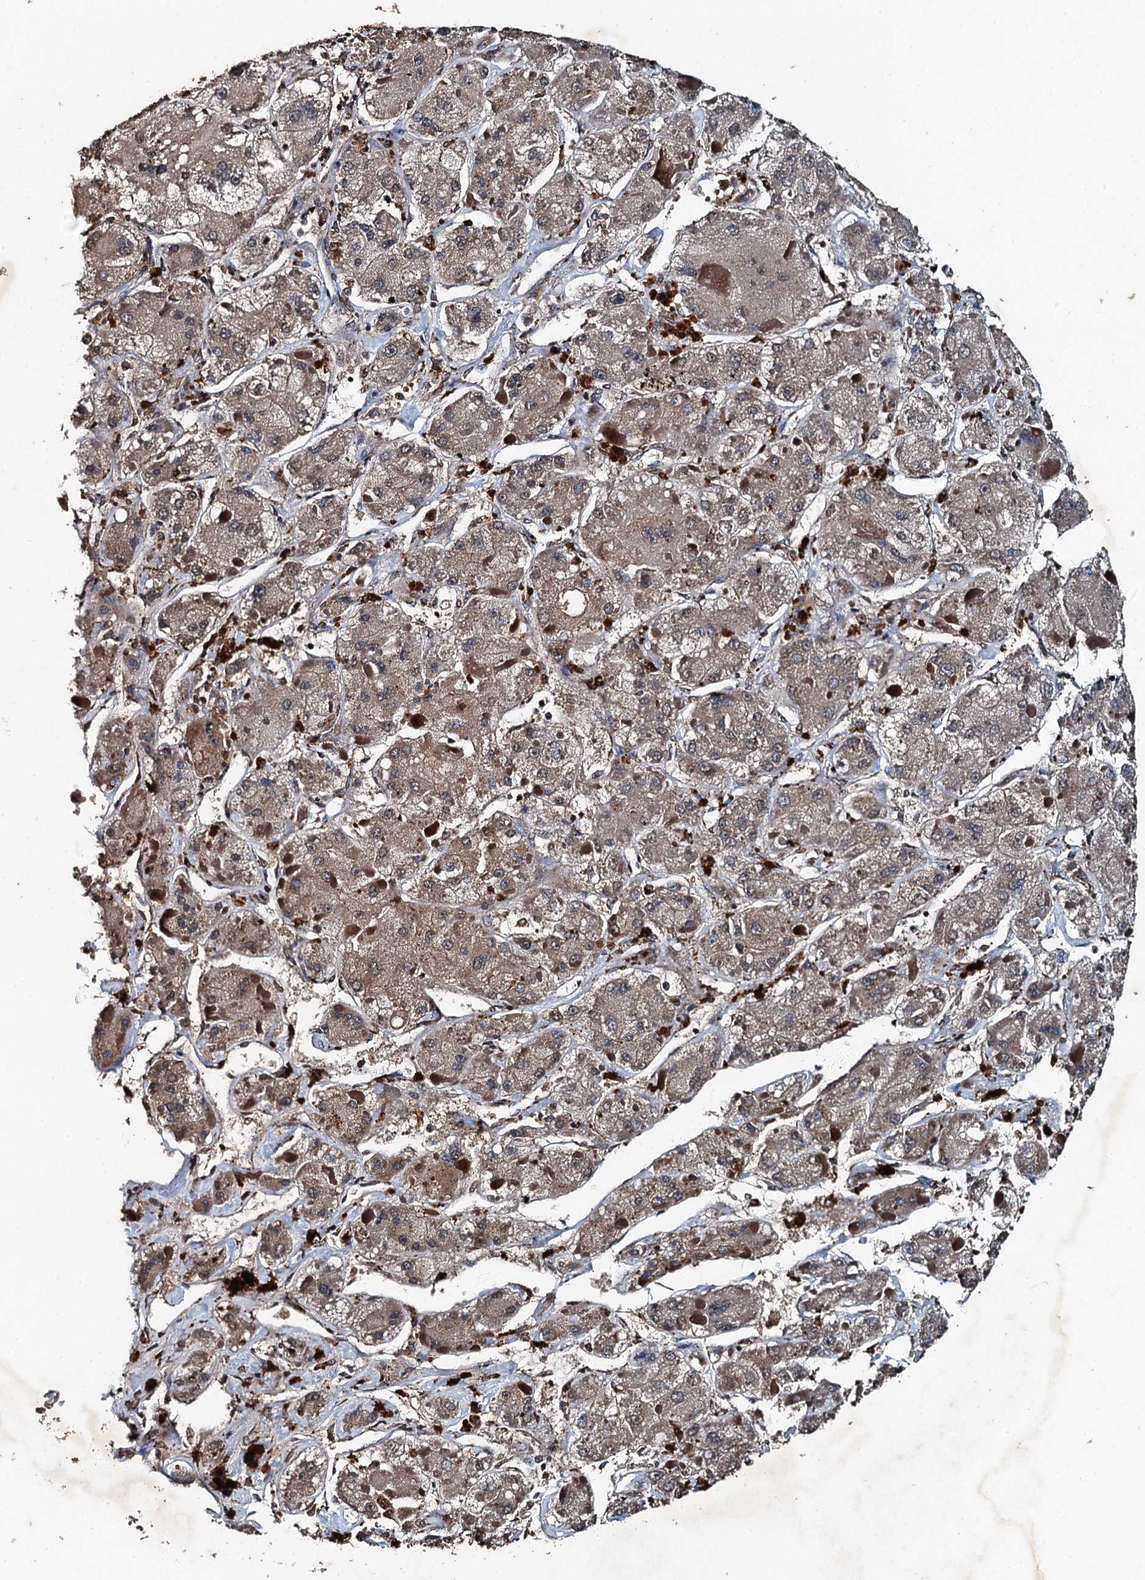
{"staining": {"intensity": "weak", "quantity": "25%-75%", "location": "cytoplasmic/membranous"}, "tissue": "liver cancer", "cell_type": "Tumor cells", "image_type": "cancer", "snomed": [{"axis": "morphology", "description": "Carcinoma, Hepatocellular, NOS"}, {"axis": "topography", "description": "Liver"}], "caption": "Immunohistochemistry histopathology image of hepatocellular carcinoma (liver) stained for a protein (brown), which reveals low levels of weak cytoplasmic/membranous positivity in approximately 25%-75% of tumor cells.", "gene": "TCTN1", "patient": {"sex": "female", "age": 73}}